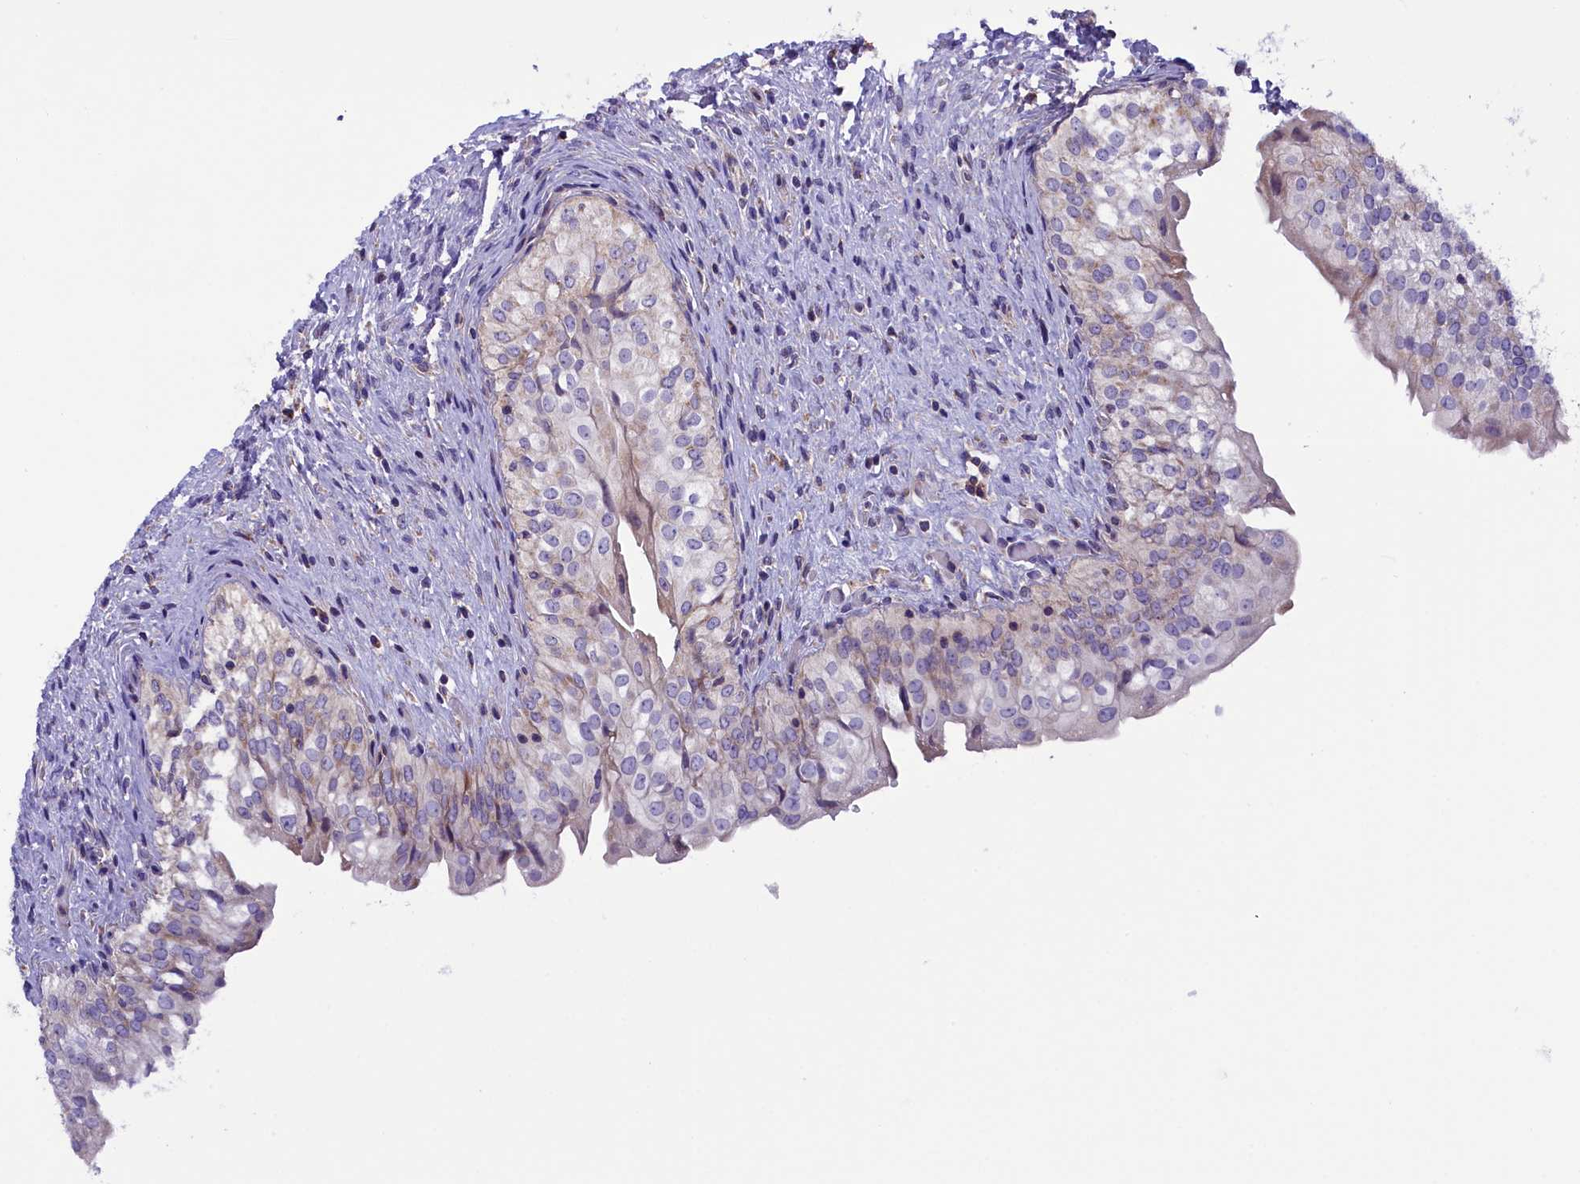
{"staining": {"intensity": "moderate", "quantity": "25%-75%", "location": "cytoplasmic/membranous"}, "tissue": "urinary bladder", "cell_type": "Urothelial cells", "image_type": "normal", "snomed": [{"axis": "morphology", "description": "Normal tissue, NOS"}, {"axis": "topography", "description": "Urinary bladder"}], "caption": "Benign urinary bladder exhibits moderate cytoplasmic/membranous positivity in approximately 25%-75% of urothelial cells, visualized by immunohistochemistry.", "gene": "DNAJB9", "patient": {"sex": "male", "age": 55}}